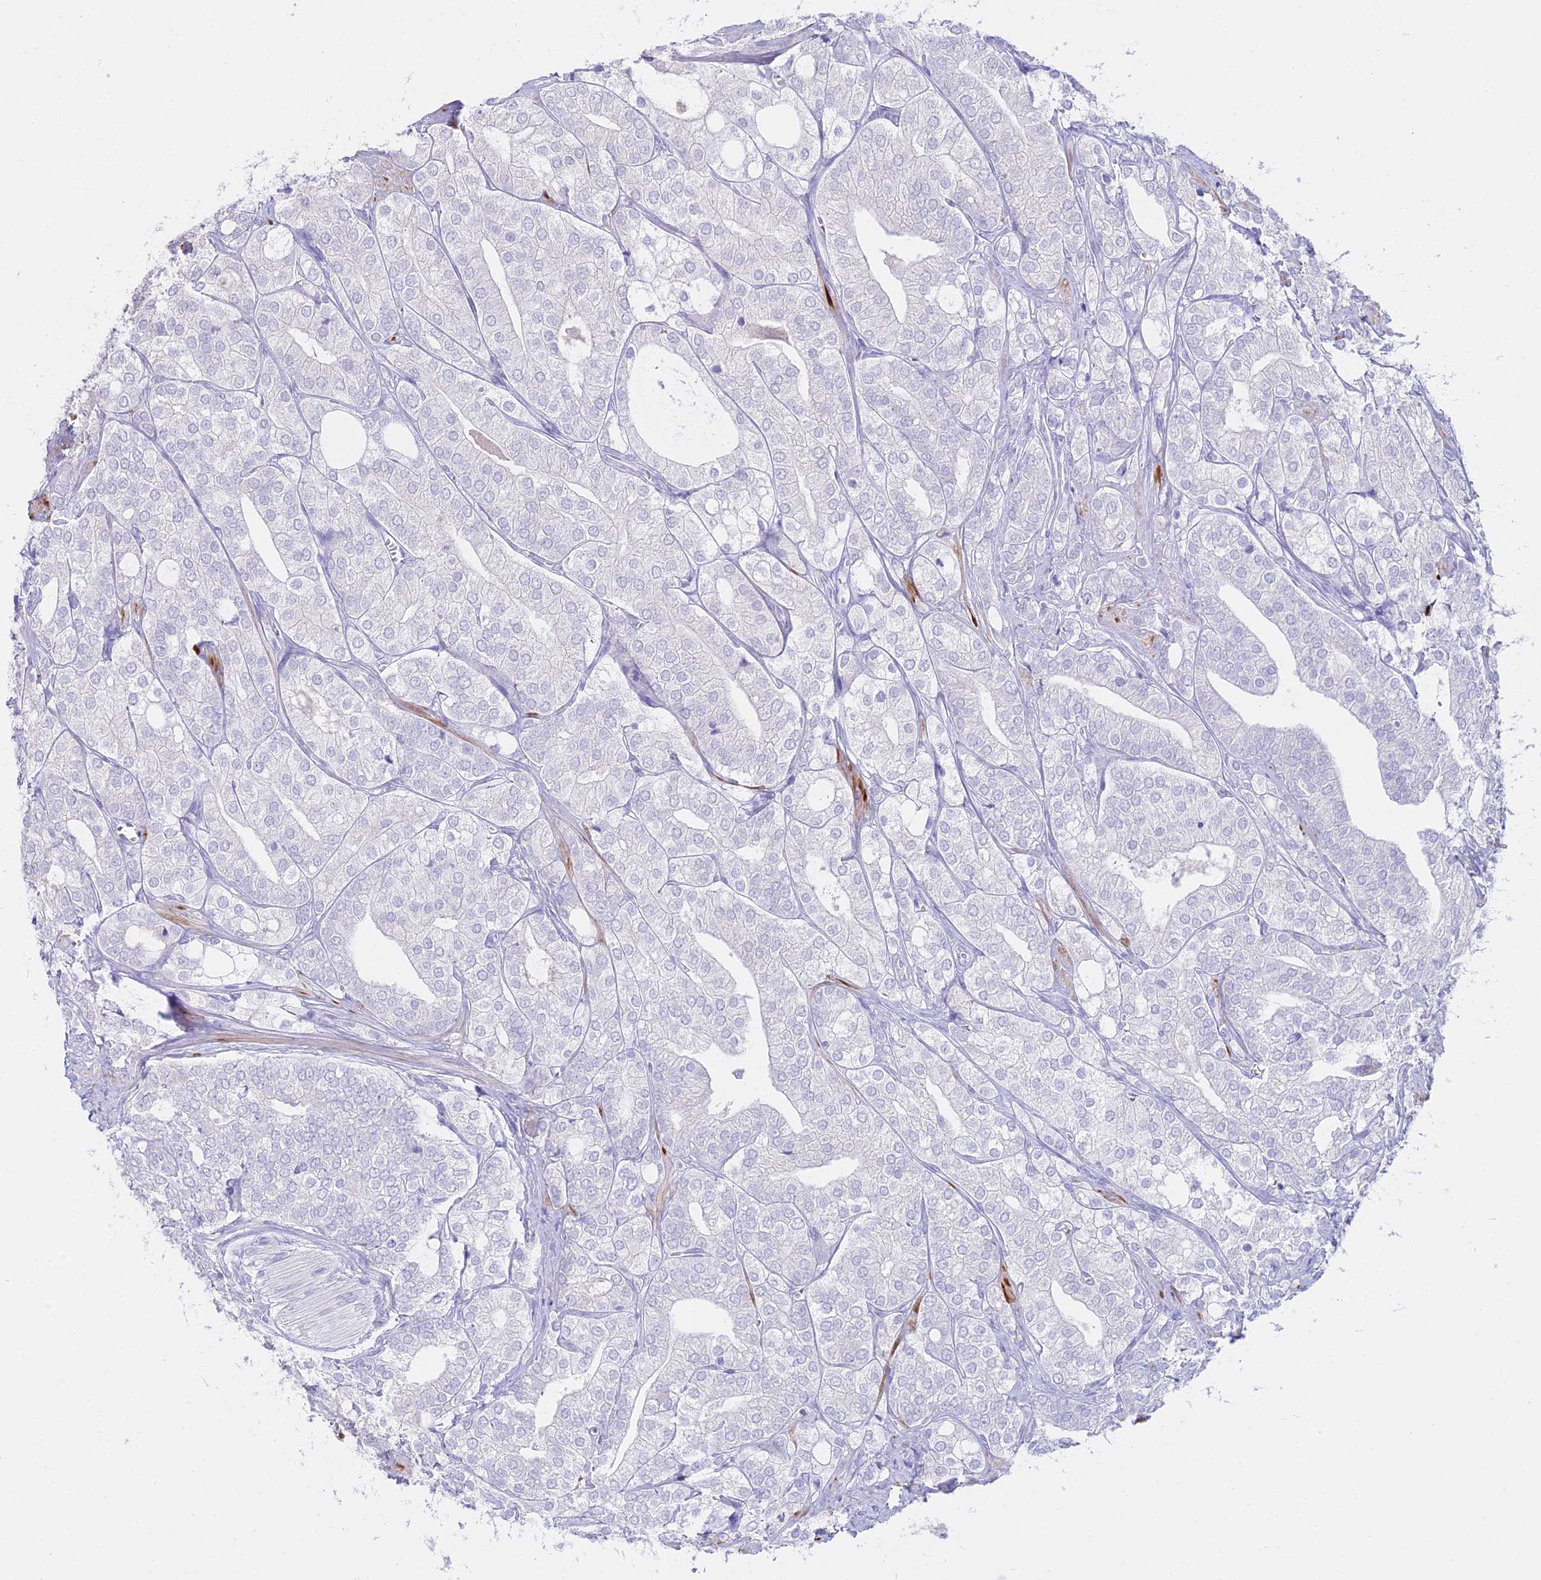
{"staining": {"intensity": "negative", "quantity": "none", "location": "none"}, "tissue": "prostate cancer", "cell_type": "Tumor cells", "image_type": "cancer", "snomed": [{"axis": "morphology", "description": "Adenocarcinoma, High grade"}, {"axis": "topography", "description": "Prostate"}], "caption": "Immunohistochemistry histopathology image of neoplastic tissue: prostate cancer (high-grade adenocarcinoma) stained with DAB exhibits no significant protein staining in tumor cells. (DAB (3,3'-diaminobenzidine) IHC with hematoxylin counter stain).", "gene": "ALPP", "patient": {"sex": "male", "age": 50}}